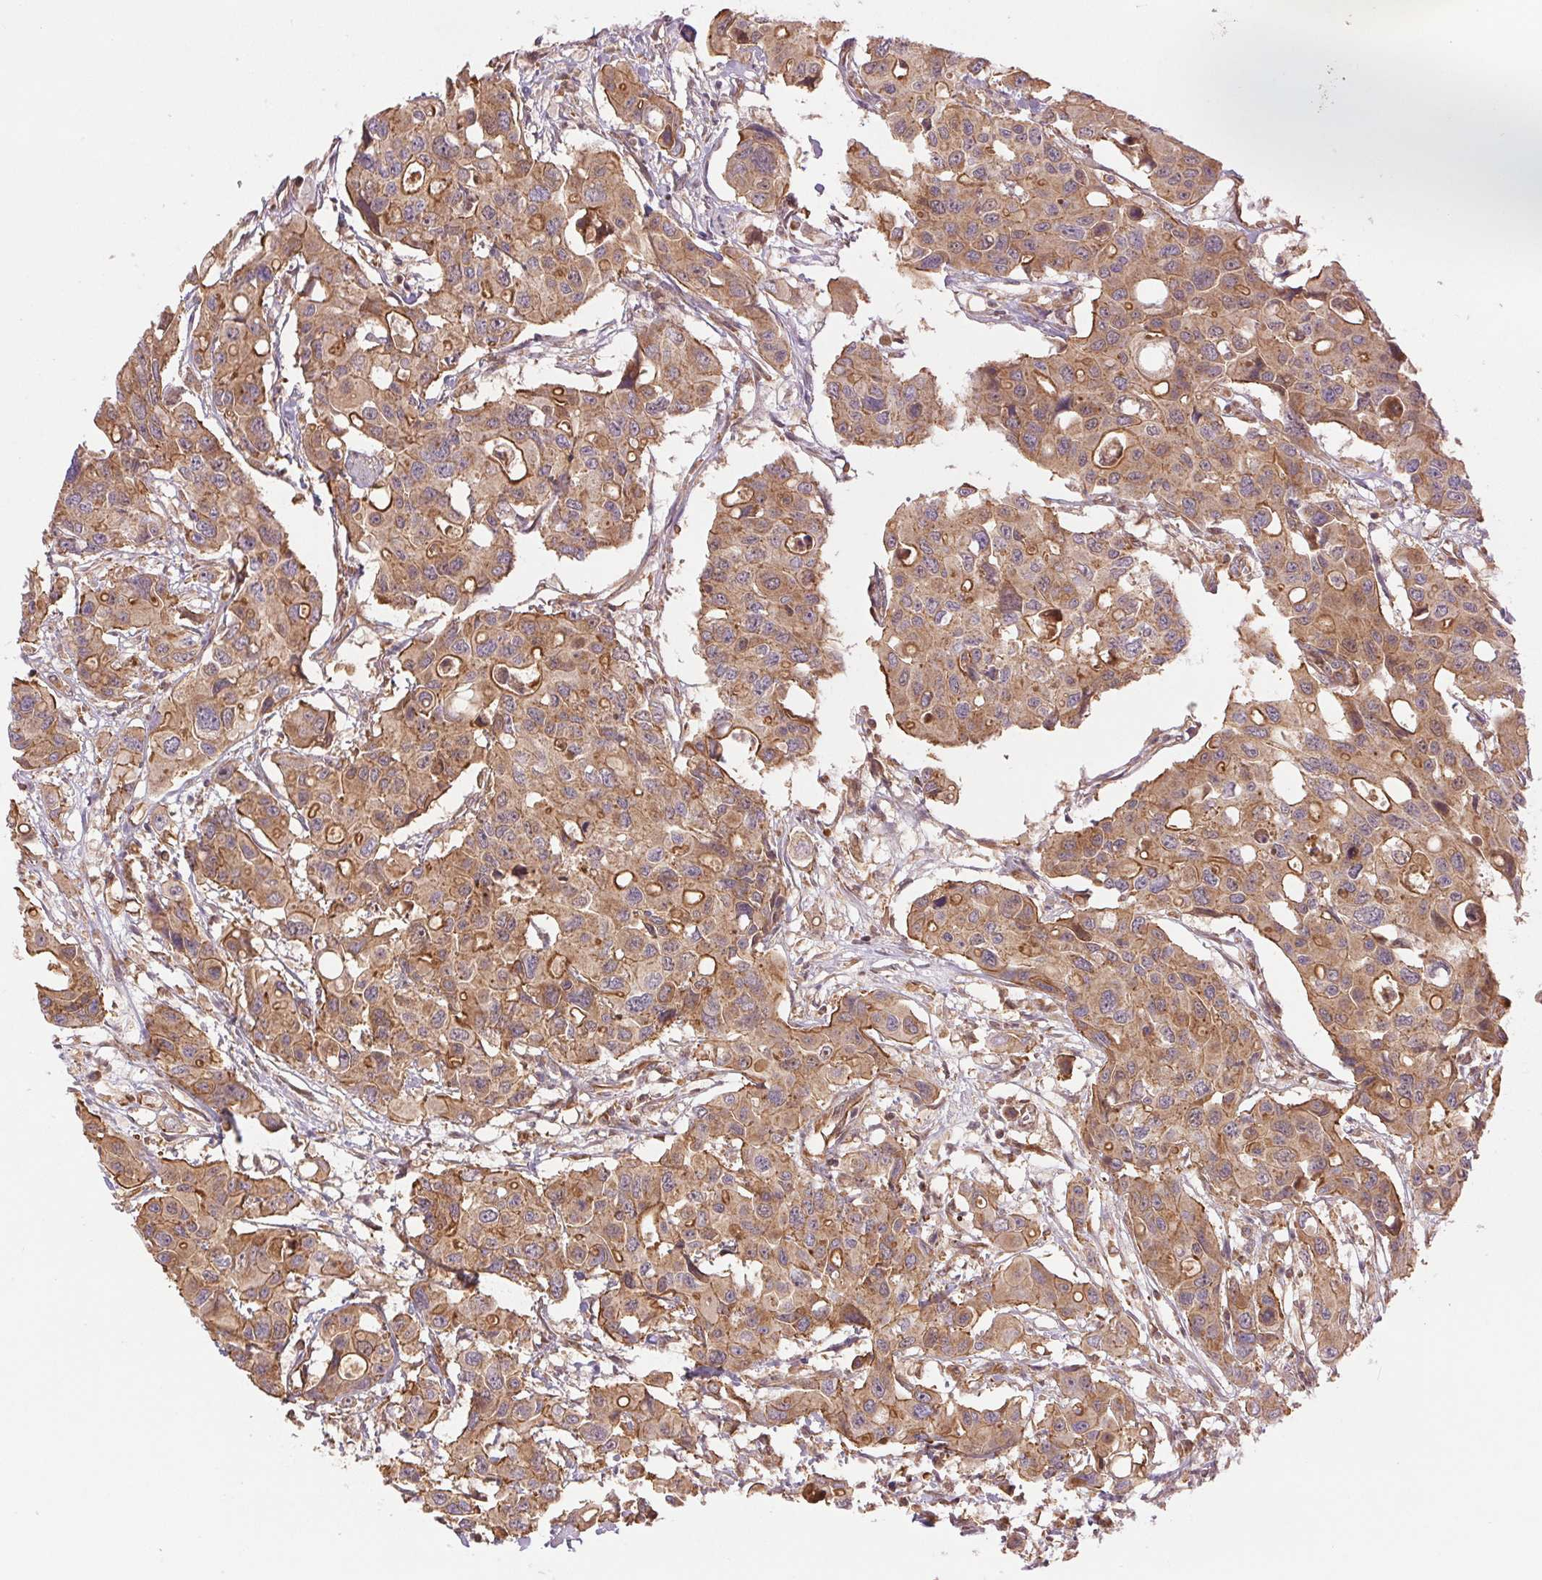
{"staining": {"intensity": "moderate", "quantity": ">75%", "location": "cytoplasmic/membranous"}, "tissue": "colorectal cancer", "cell_type": "Tumor cells", "image_type": "cancer", "snomed": [{"axis": "morphology", "description": "Adenocarcinoma, NOS"}, {"axis": "topography", "description": "Colon"}], "caption": "Colorectal cancer (adenocarcinoma) tissue shows moderate cytoplasmic/membranous staining in approximately >75% of tumor cells Nuclei are stained in blue.", "gene": "STARD7", "patient": {"sex": "male", "age": 77}}